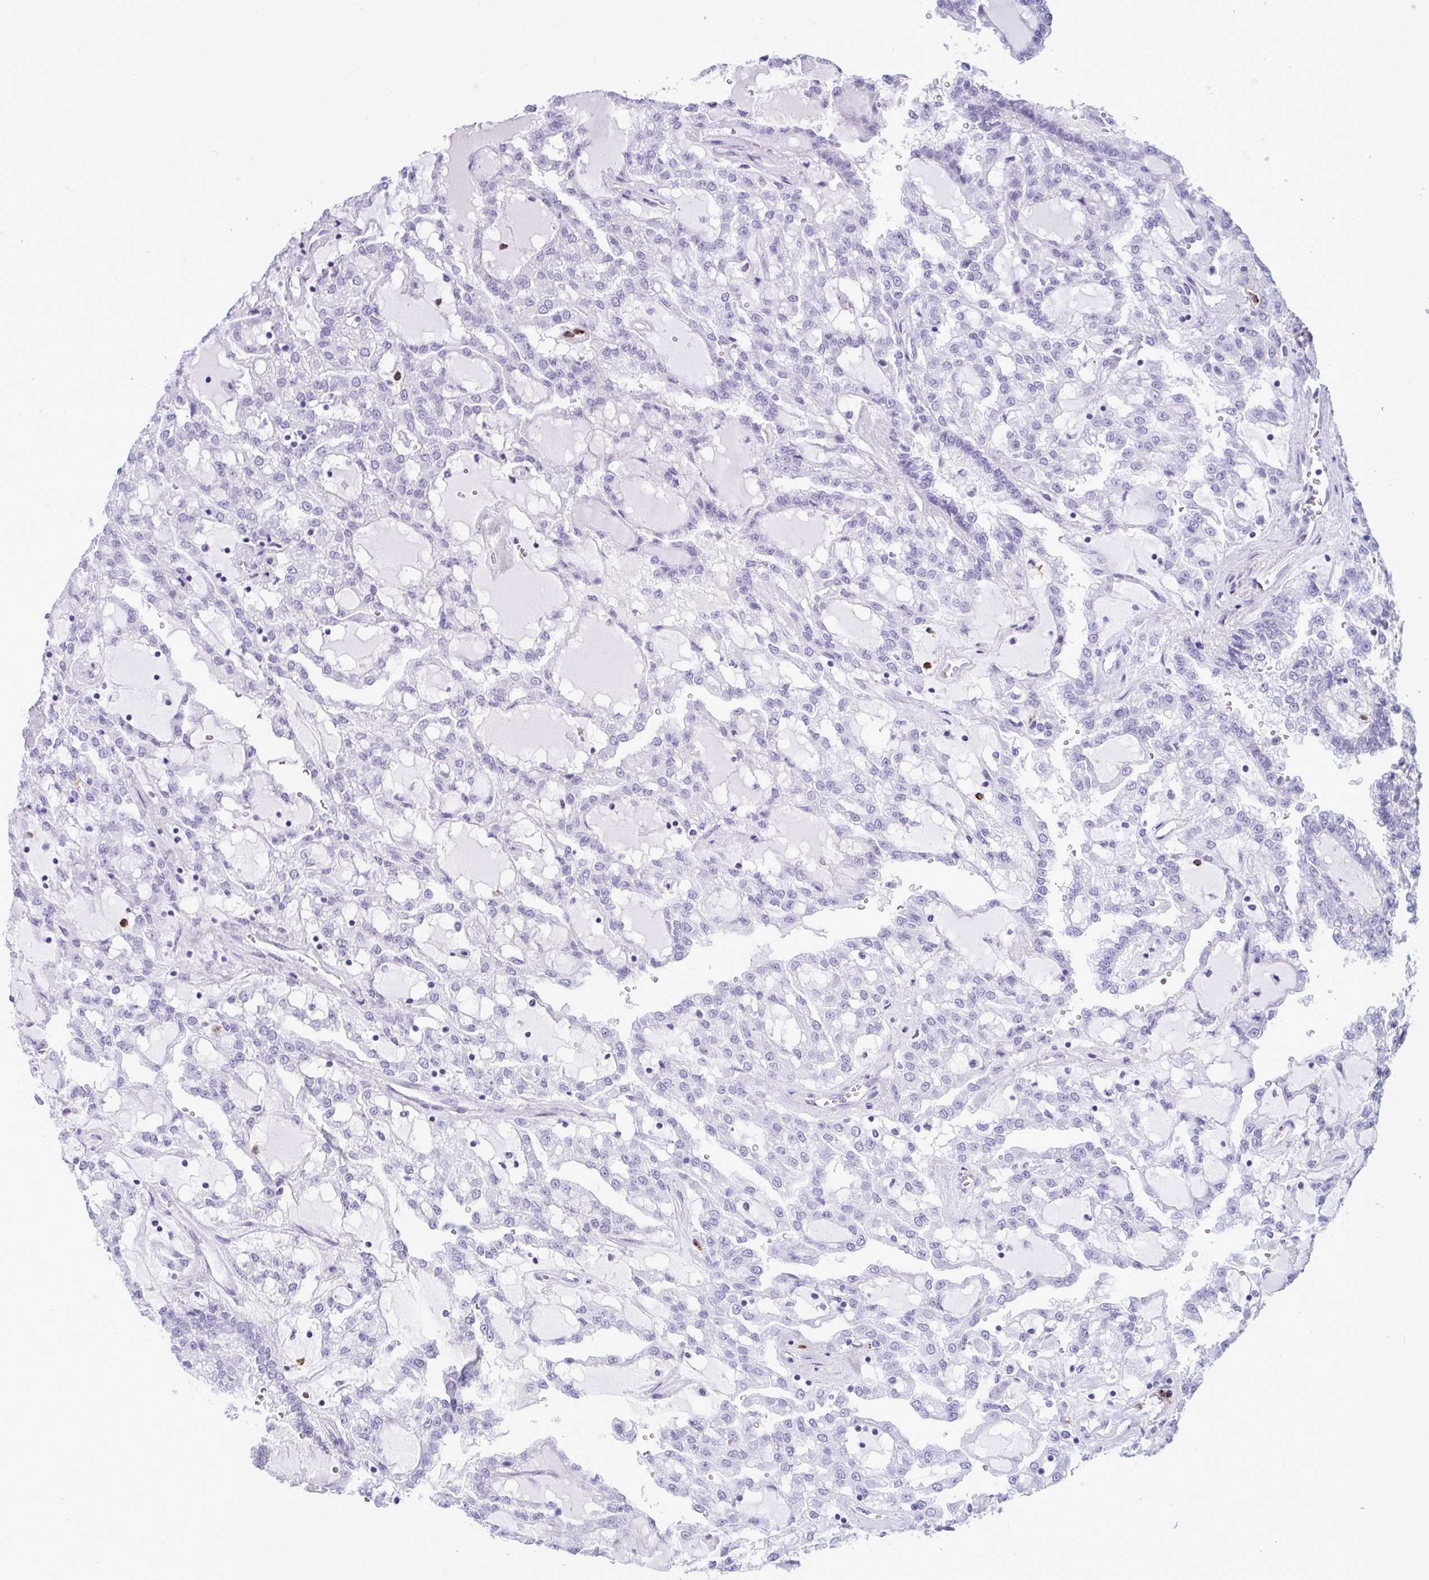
{"staining": {"intensity": "negative", "quantity": "none", "location": "none"}, "tissue": "renal cancer", "cell_type": "Tumor cells", "image_type": "cancer", "snomed": [{"axis": "morphology", "description": "Adenocarcinoma, NOS"}, {"axis": "topography", "description": "Kidney"}], "caption": "DAB (3,3'-diaminobenzidine) immunohistochemical staining of renal cancer exhibits no significant staining in tumor cells. The staining is performed using DAB brown chromogen with nuclei counter-stained in using hematoxylin.", "gene": "ARHGAP42", "patient": {"sex": "male", "age": 63}}